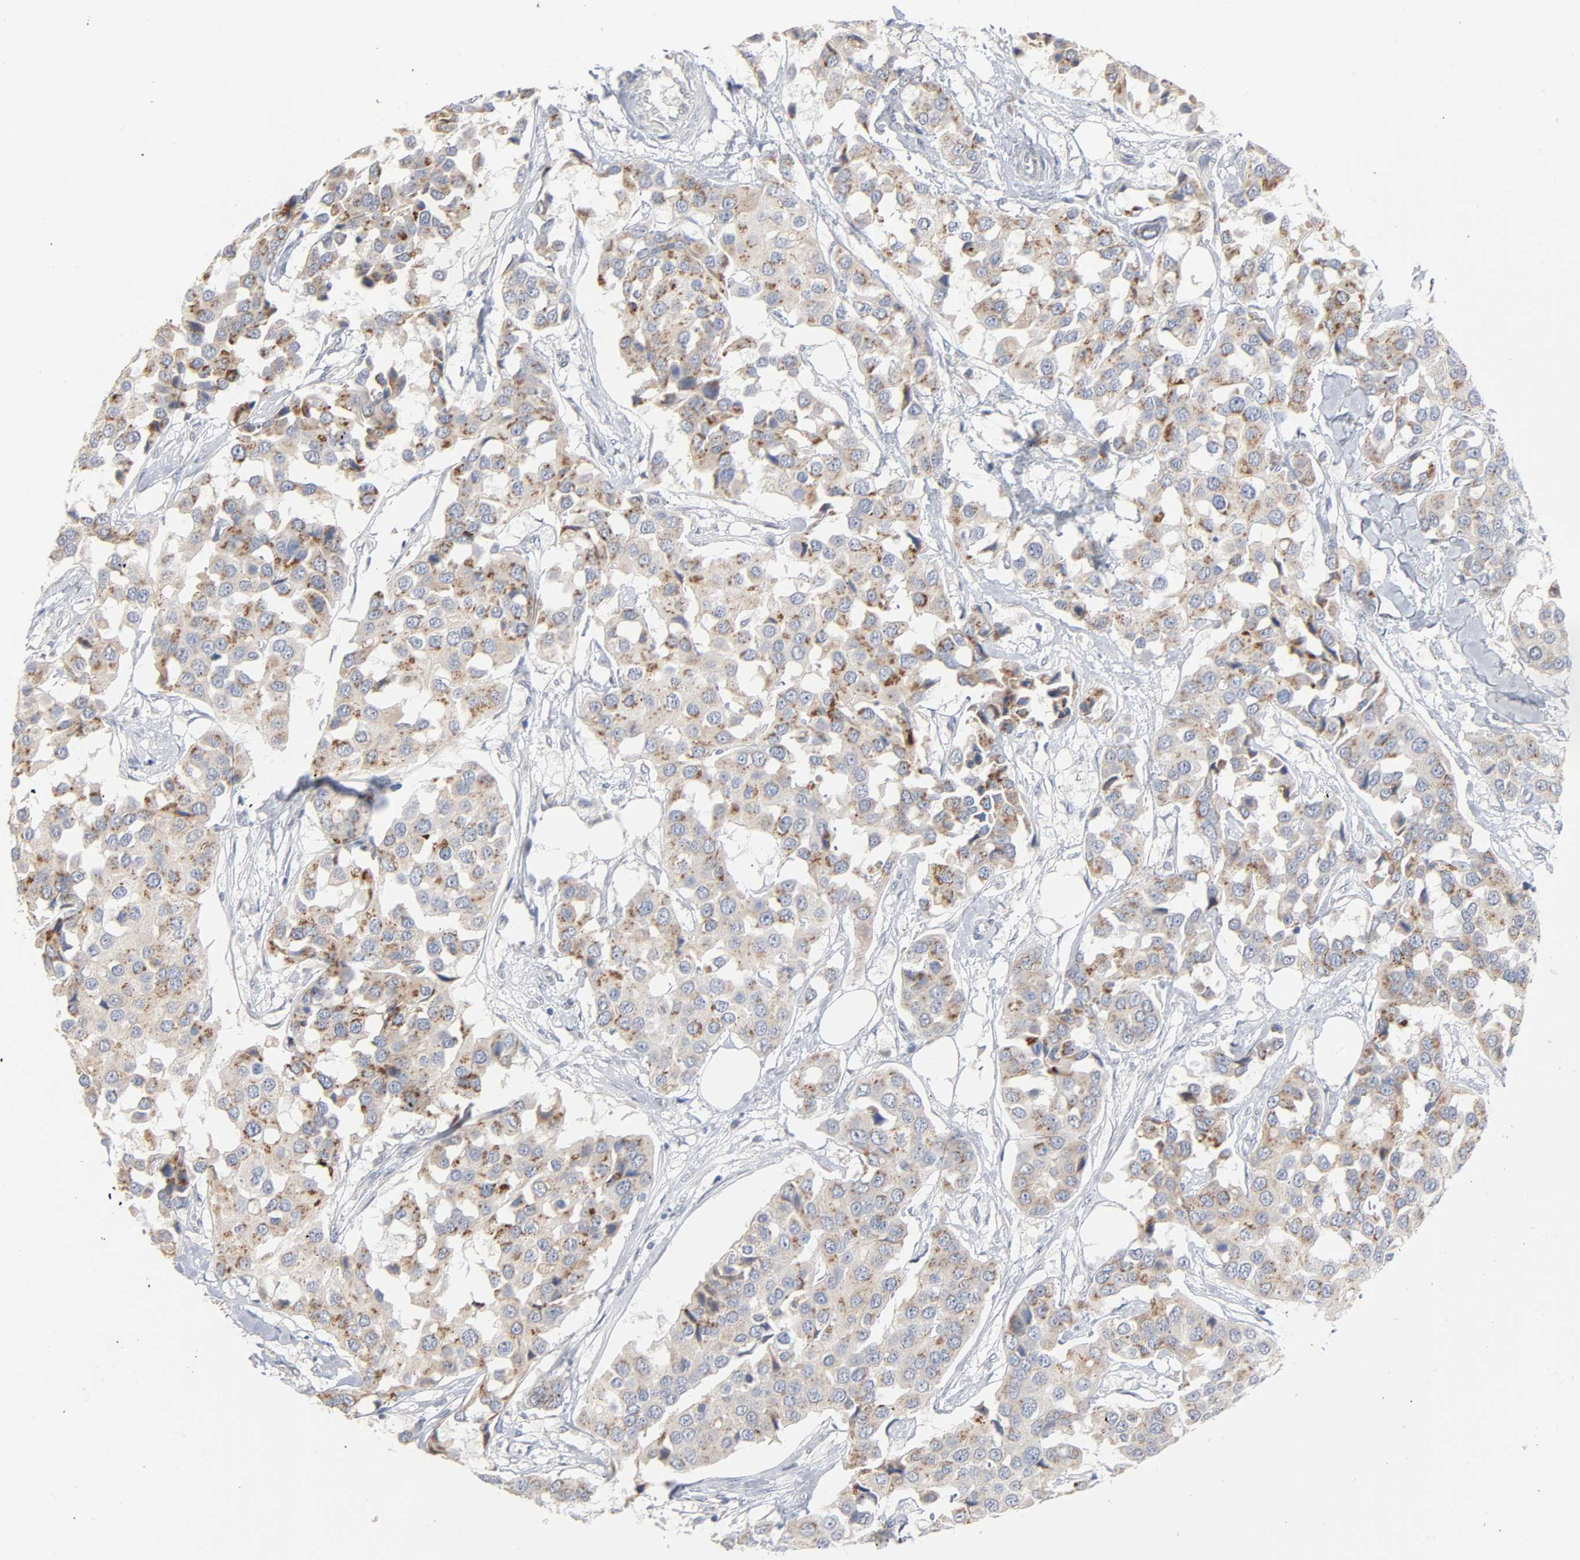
{"staining": {"intensity": "moderate", "quantity": ">75%", "location": "cytoplasmic/membranous"}, "tissue": "breast cancer", "cell_type": "Tumor cells", "image_type": "cancer", "snomed": [{"axis": "morphology", "description": "Duct carcinoma"}, {"axis": "topography", "description": "Breast"}], "caption": "This image demonstrates IHC staining of breast cancer (infiltrating ductal carcinoma), with medium moderate cytoplasmic/membranous staining in about >75% of tumor cells.", "gene": "AK7", "patient": {"sex": "female", "age": 80}}